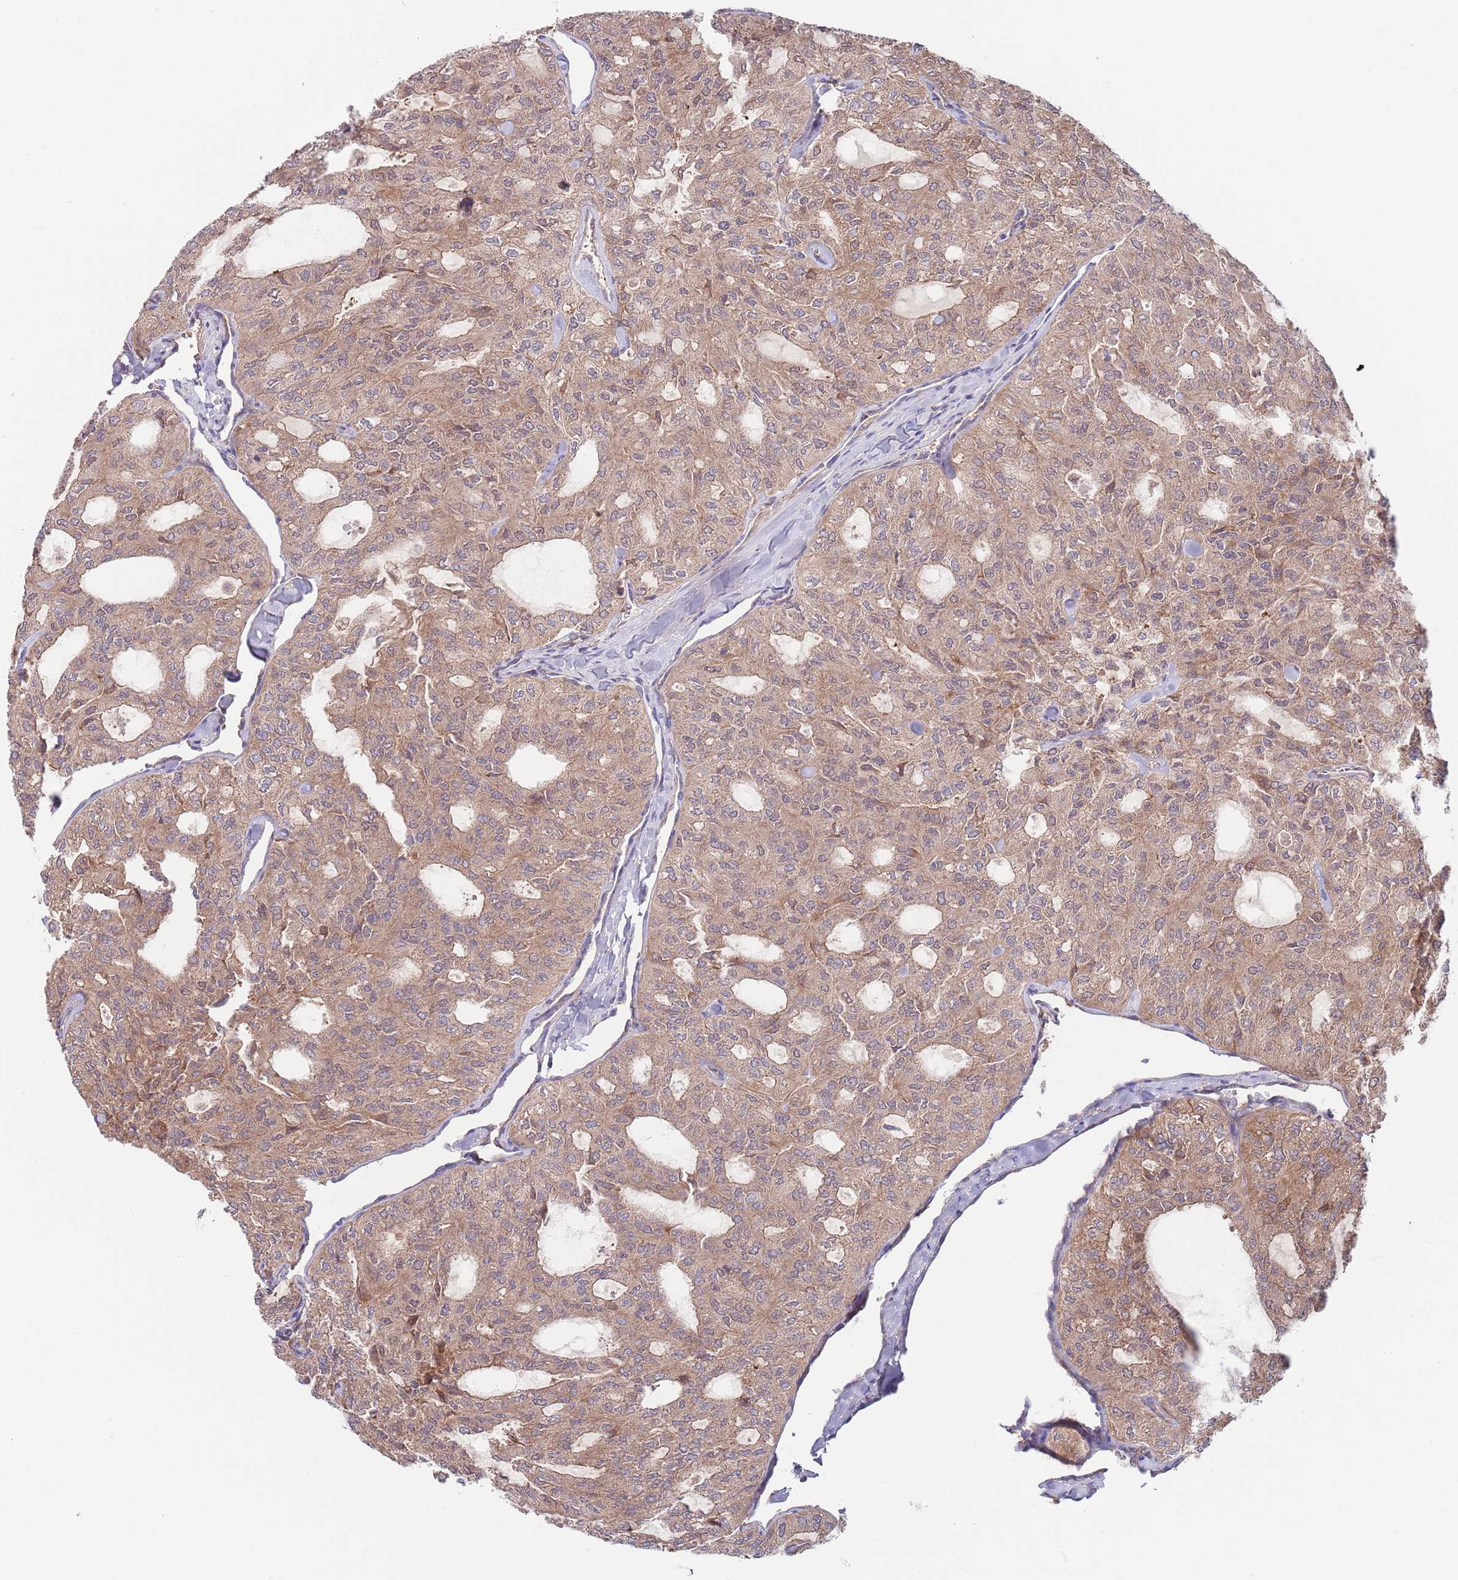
{"staining": {"intensity": "moderate", "quantity": ">75%", "location": "cytoplasmic/membranous"}, "tissue": "thyroid cancer", "cell_type": "Tumor cells", "image_type": "cancer", "snomed": [{"axis": "morphology", "description": "Follicular adenoma carcinoma, NOS"}, {"axis": "topography", "description": "Thyroid gland"}], "caption": "Moderate cytoplasmic/membranous positivity is identified in approximately >75% of tumor cells in thyroid follicular adenoma carcinoma.", "gene": "EIF3F", "patient": {"sex": "male", "age": 75}}